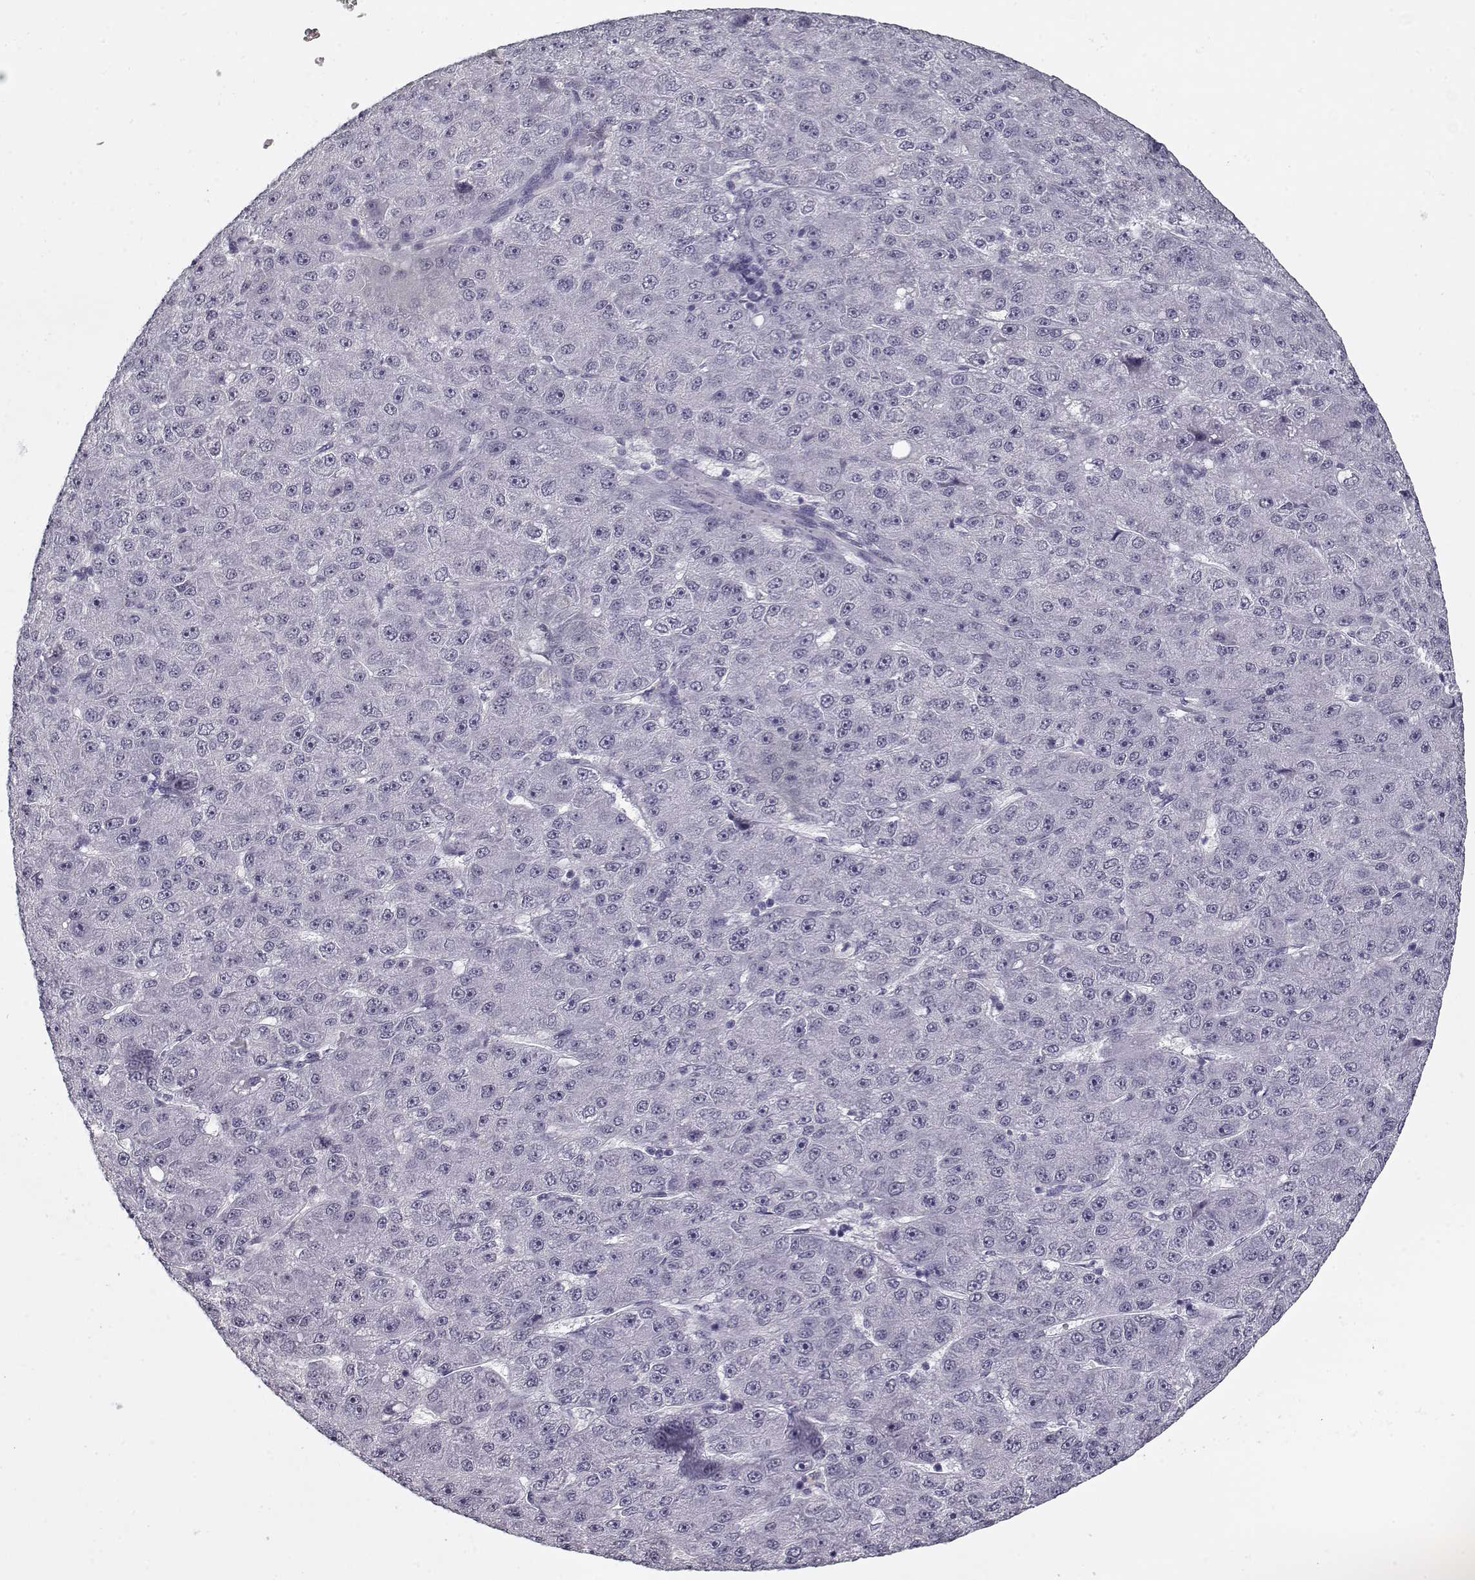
{"staining": {"intensity": "negative", "quantity": "none", "location": "none"}, "tissue": "liver cancer", "cell_type": "Tumor cells", "image_type": "cancer", "snomed": [{"axis": "morphology", "description": "Carcinoma, Hepatocellular, NOS"}, {"axis": "topography", "description": "Liver"}], "caption": "Tumor cells show no significant protein expression in liver hepatocellular carcinoma.", "gene": "RNF32", "patient": {"sex": "male", "age": 67}}